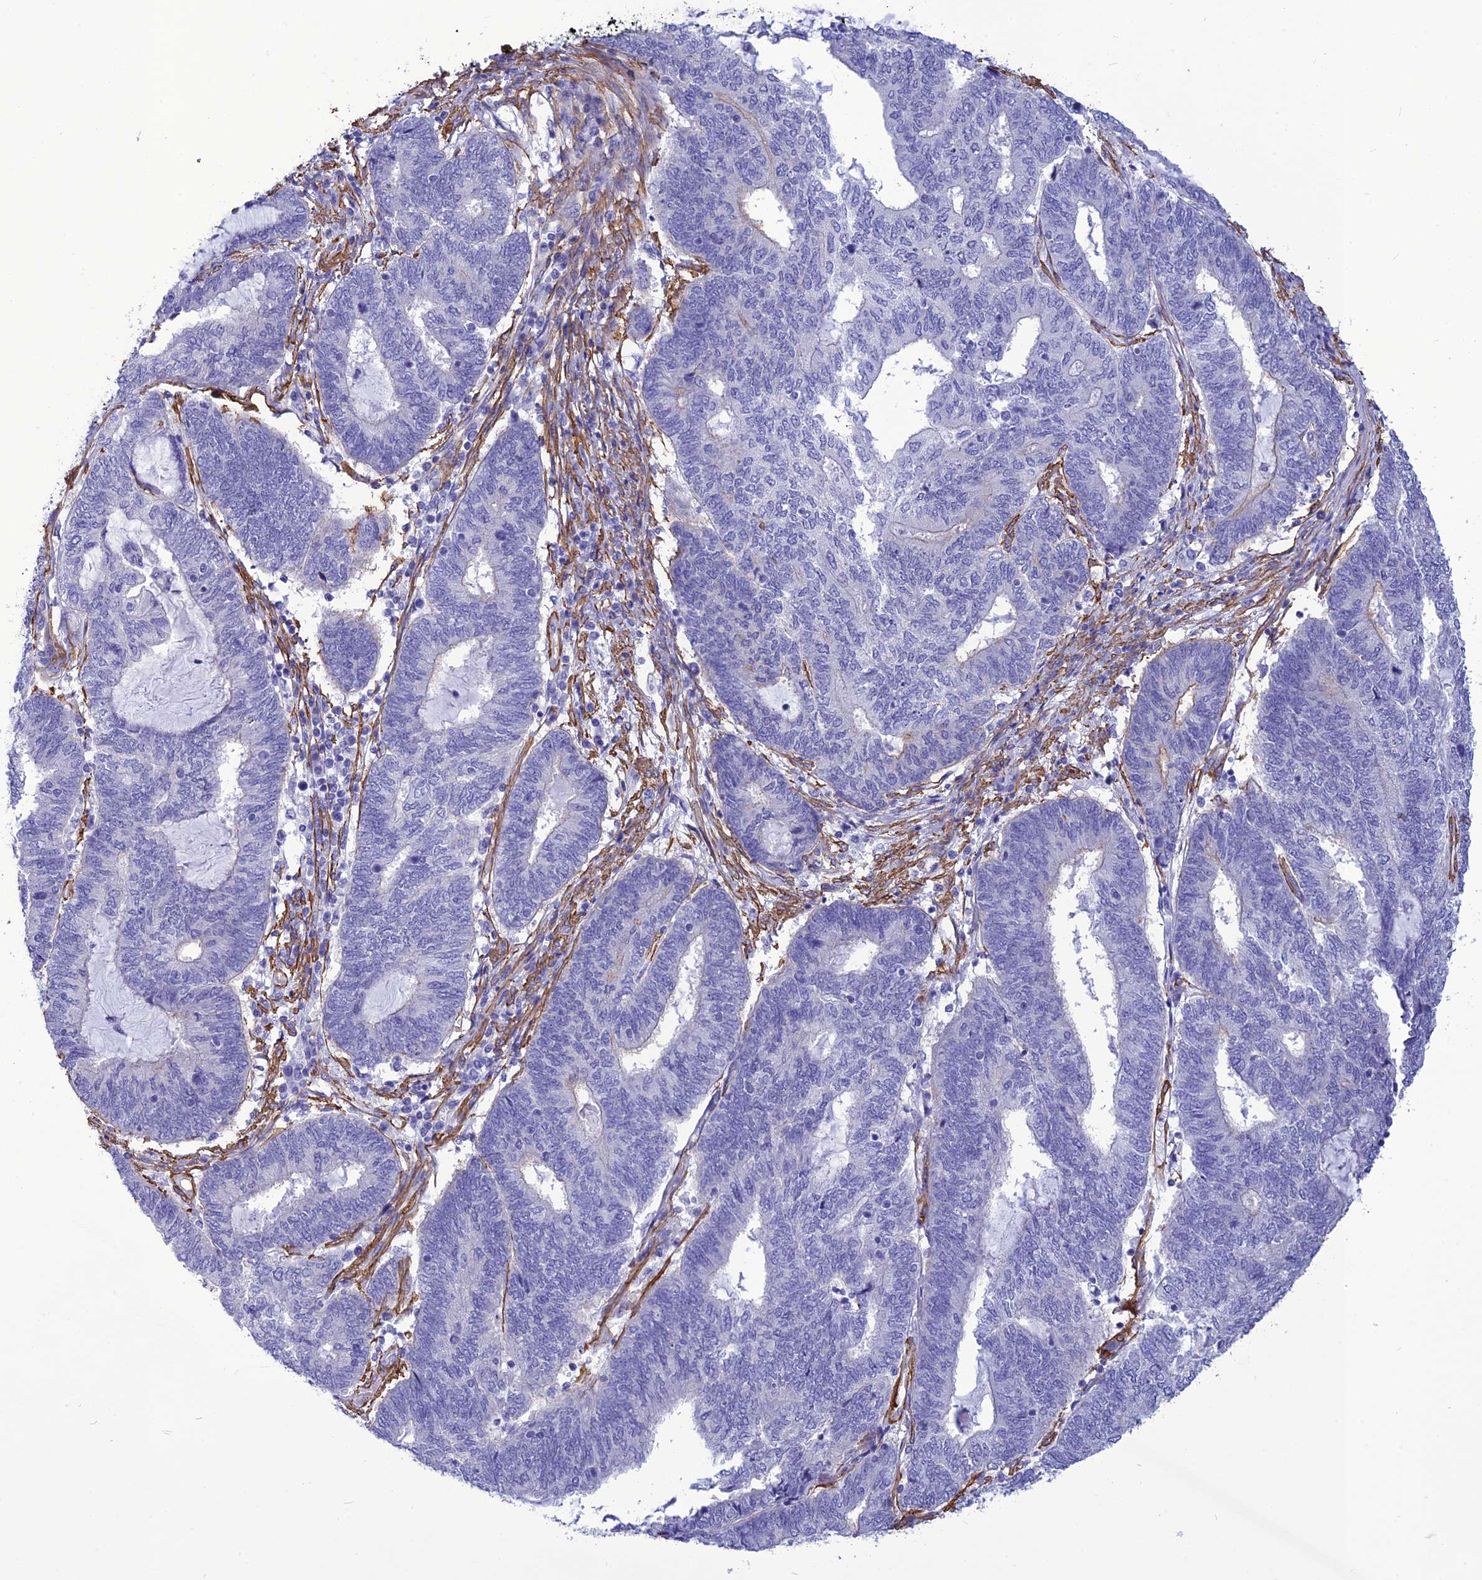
{"staining": {"intensity": "negative", "quantity": "none", "location": "none"}, "tissue": "endometrial cancer", "cell_type": "Tumor cells", "image_type": "cancer", "snomed": [{"axis": "morphology", "description": "Adenocarcinoma, NOS"}, {"axis": "topography", "description": "Uterus"}, {"axis": "topography", "description": "Endometrium"}], "caption": "IHC image of neoplastic tissue: endometrial cancer (adenocarcinoma) stained with DAB (3,3'-diaminobenzidine) shows no significant protein positivity in tumor cells.", "gene": "NKD1", "patient": {"sex": "female", "age": 70}}